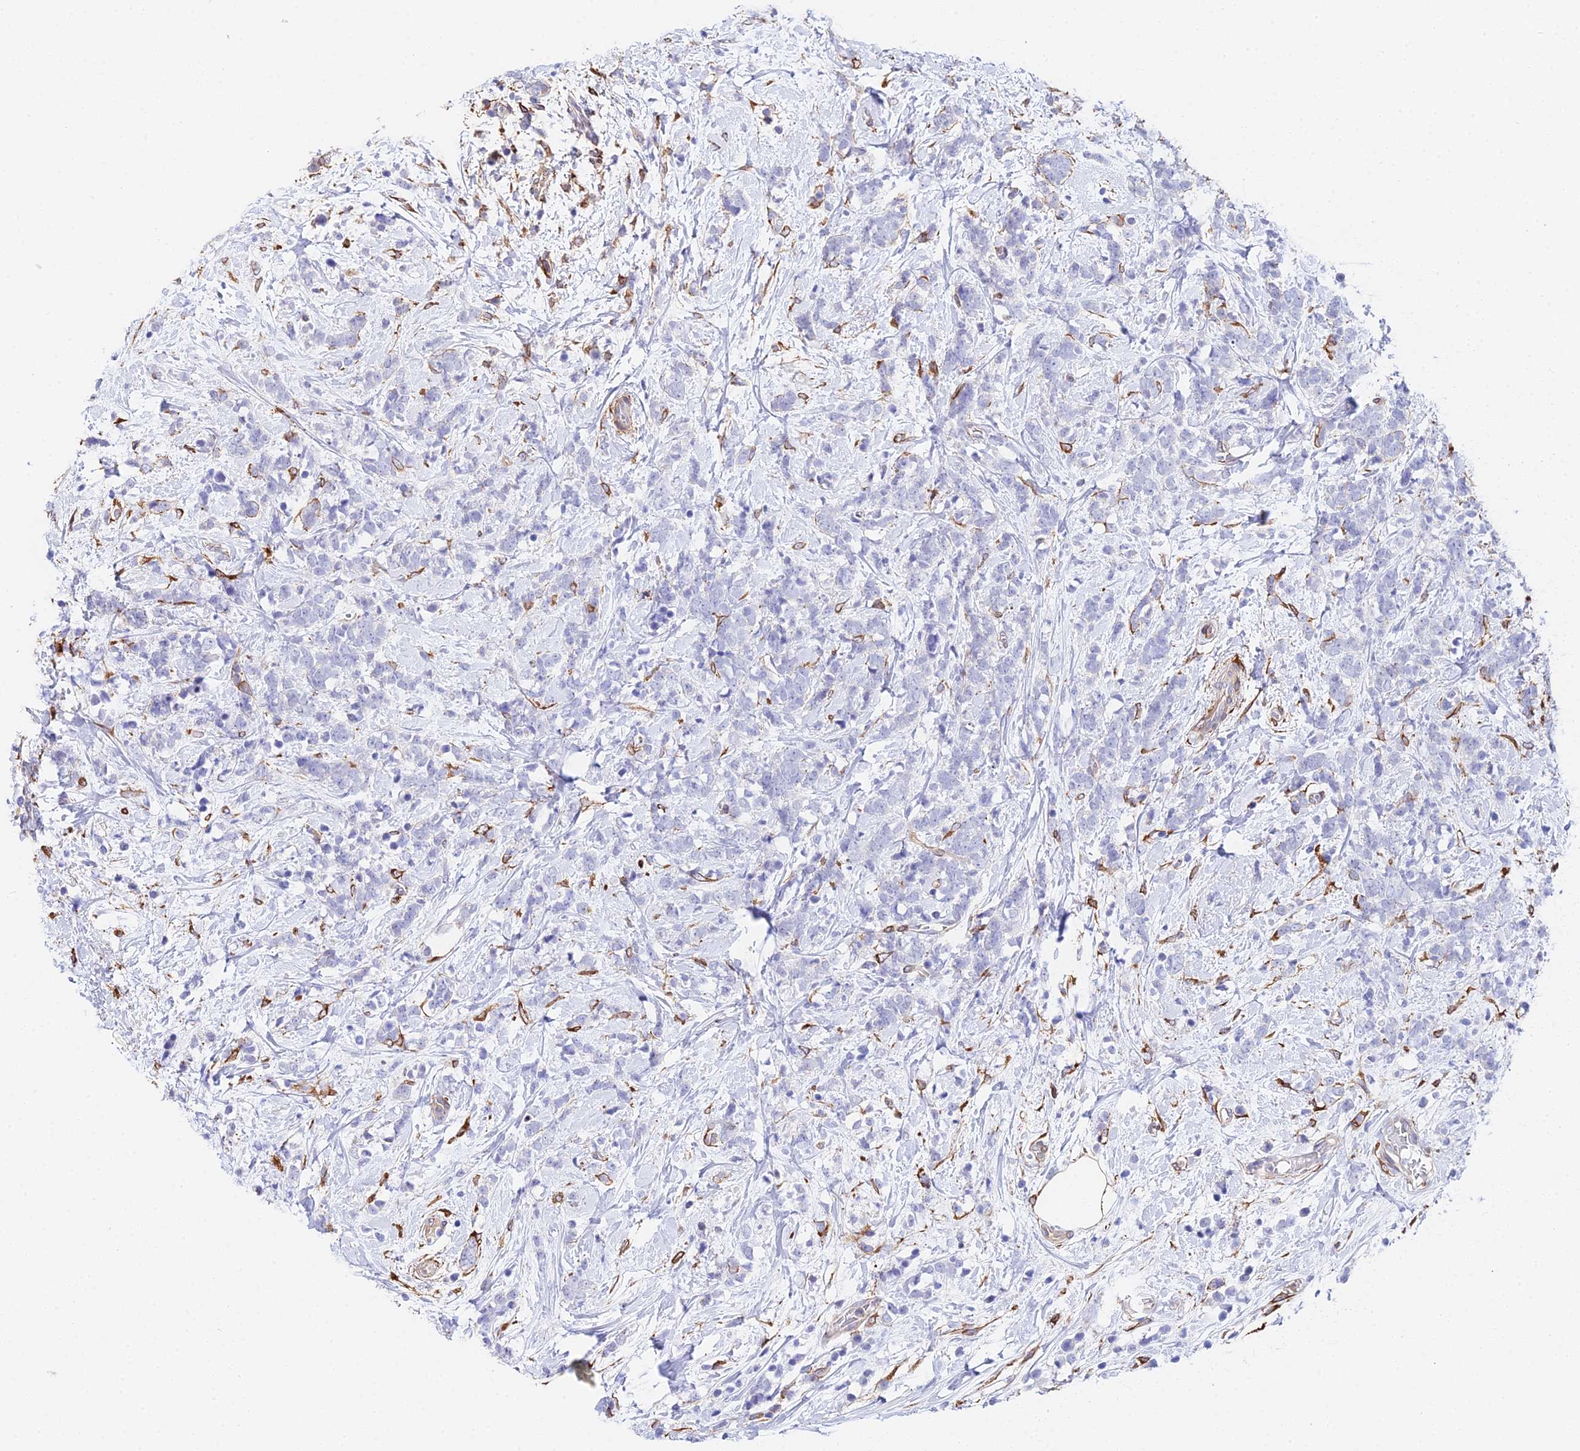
{"staining": {"intensity": "negative", "quantity": "none", "location": "none"}, "tissue": "breast cancer", "cell_type": "Tumor cells", "image_type": "cancer", "snomed": [{"axis": "morphology", "description": "Lobular carcinoma"}, {"axis": "topography", "description": "Breast"}], "caption": "Human breast lobular carcinoma stained for a protein using immunohistochemistry (IHC) exhibits no positivity in tumor cells.", "gene": "MXRA7", "patient": {"sex": "female", "age": 58}}